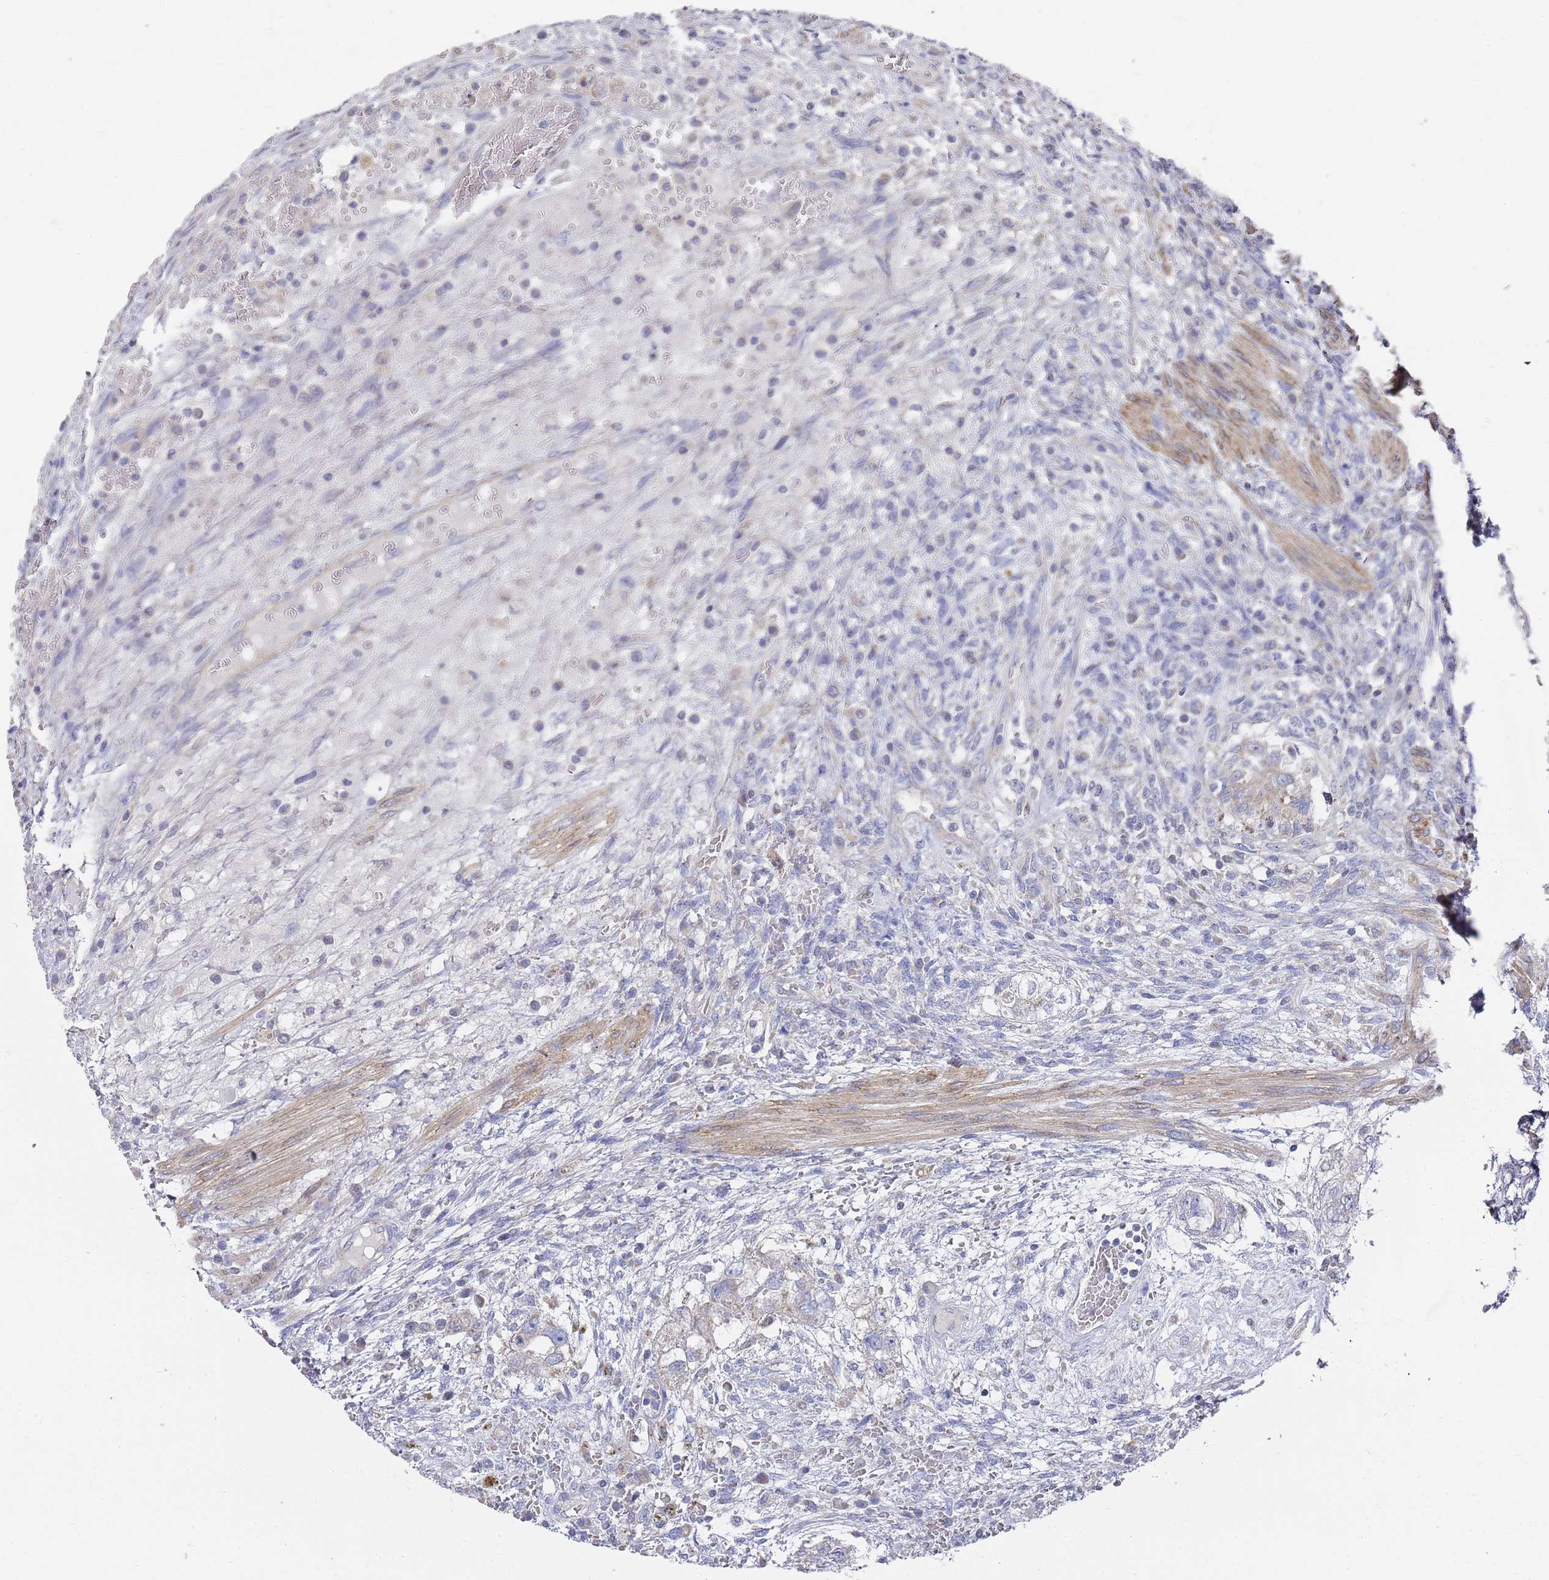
{"staining": {"intensity": "negative", "quantity": "none", "location": "none"}, "tissue": "testis cancer", "cell_type": "Tumor cells", "image_type": "cancer", "snomed": [{"axis": "morphology", "description": "Carcinoma, Embryonal, NOS"}, {"axis": "topography", "description": "Testis"}], "caption": "Immunohistochemistry photomicrograph of testis cancer stained for a protein (brown), which displays no expression in tumor cells.", "gene": "SCAPER", "patient": {"sex": "male", "age": 26}}